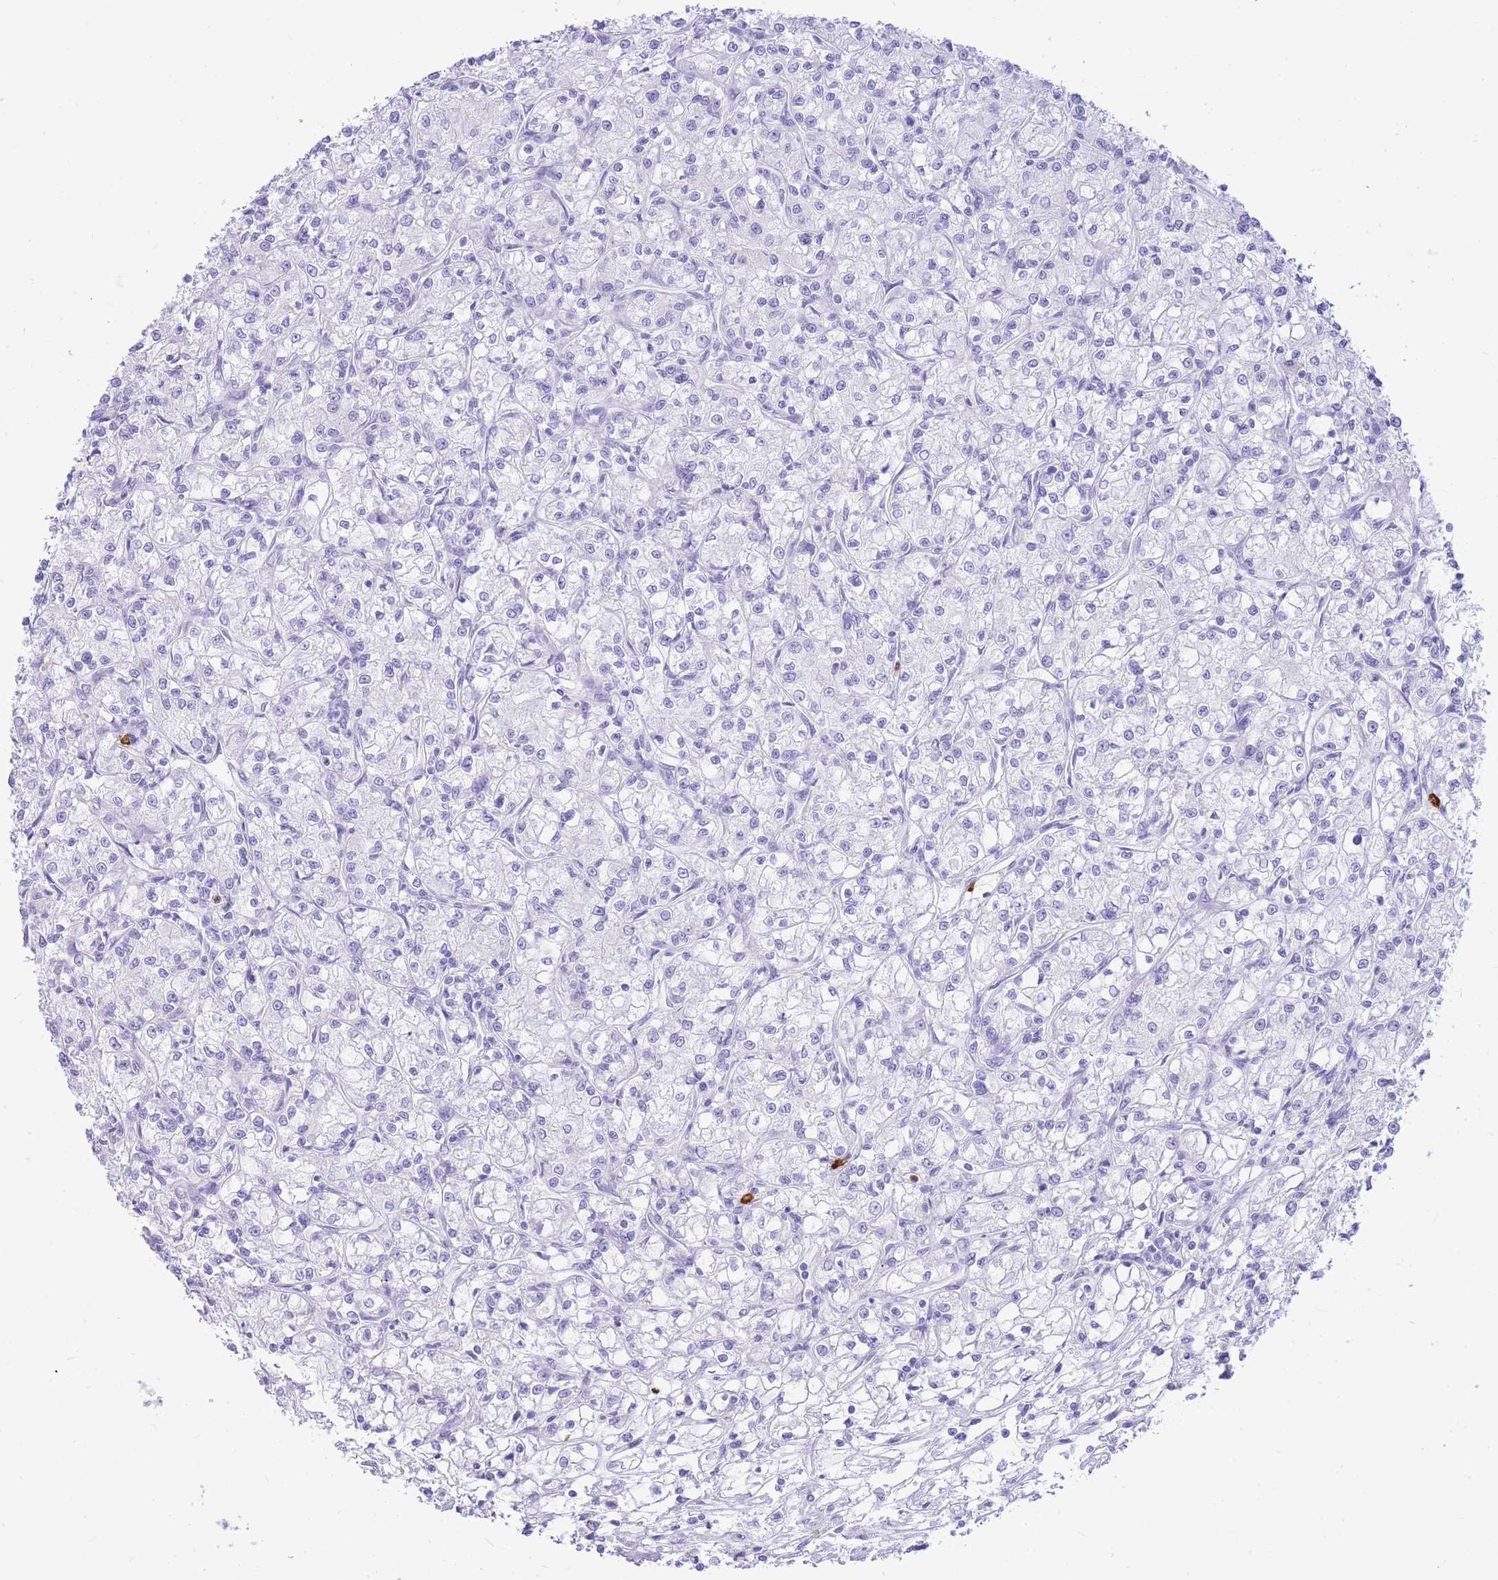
{"staining": {"intensity": "negative", "quantity": "none", "location": "none"}, "tissue": "renal cancer", "cell_type": "Tumor cells", "image_type": "cancer", "snomed": [{"axis": "morphology", "description": "Adenocarcinoma, NOS"}, {"axis": "topography", "description": "Kidney"}], "caption": "Immunohistochemistry (IHC) photomicrograph of human renal cancer (adenocarcinoma) stained for a protein (brown), which shows no expression in tumor cells.", "gene": "HERC1", "patient": {"sex": "female", "age": 59}}